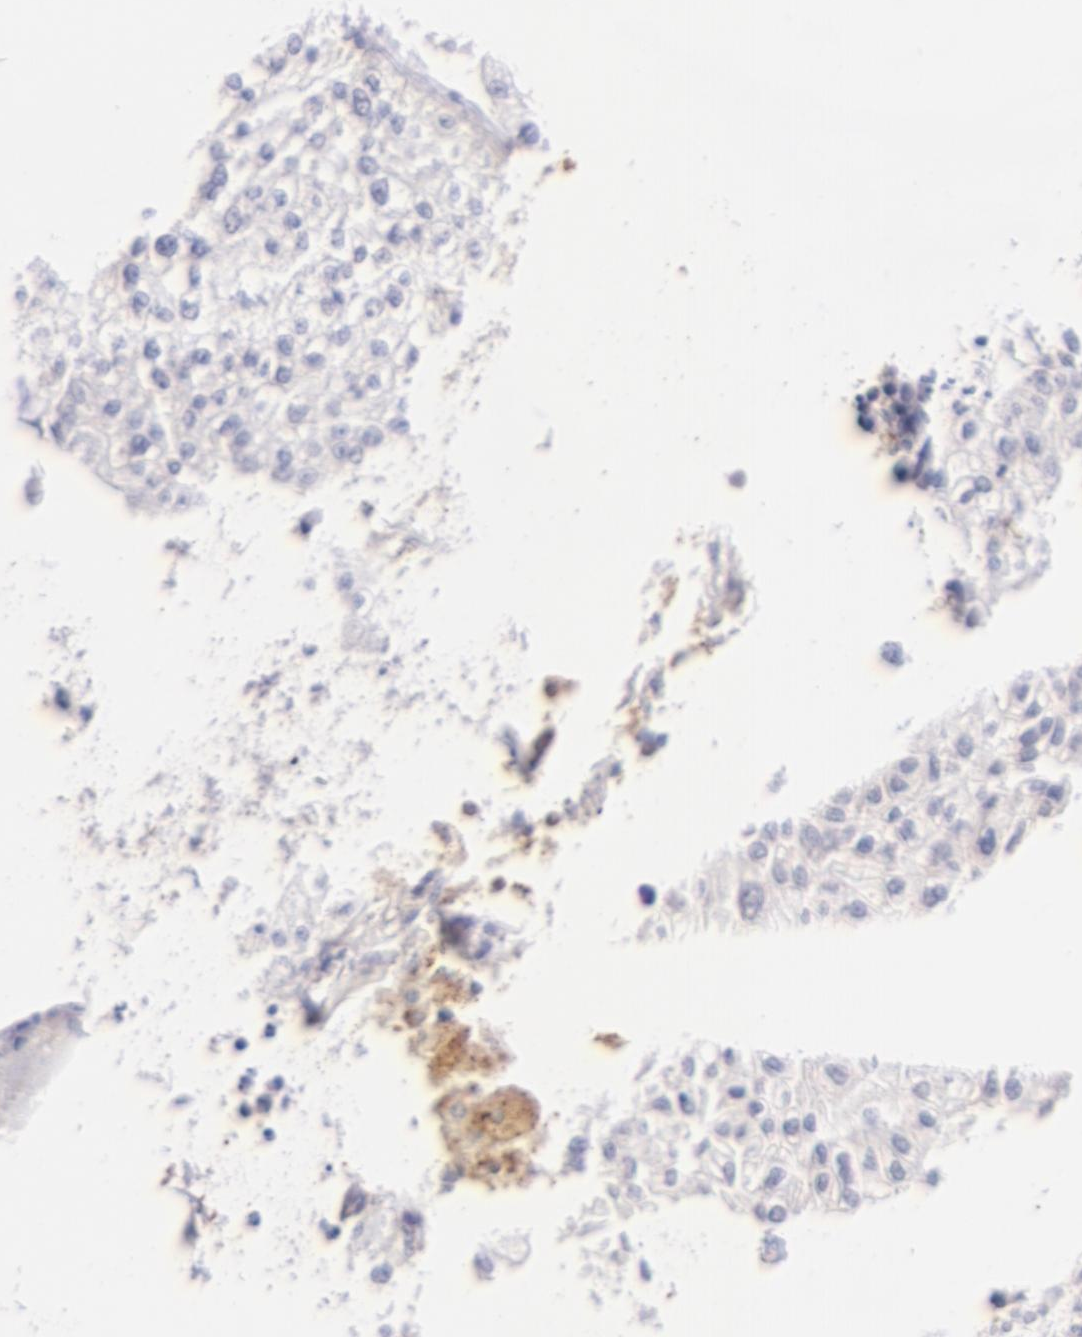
{"staining": {"intensity": "negative", "quantity": "none", "location": "none"}, "tissue": "lung cancer", "cell_type": "Tumor cells", "image_type": "cancer", "snomed": [{"axis": "morphology", "description": "Squamous cell carcinoma, NOS"}, {"axis": "topography", "description": "Lung"}], "caption": "An immunohistochemistry (IHC) micrograph of lung cancer (squamous cell carcinoma) is shown. There is no staining in tumor cells of lung cancer (squamous cell carcinoma). (IHC, brightfield microscopy, high magnification).", "gene": "ZAP70", "patient": {"sex": "male", "age": 68}}